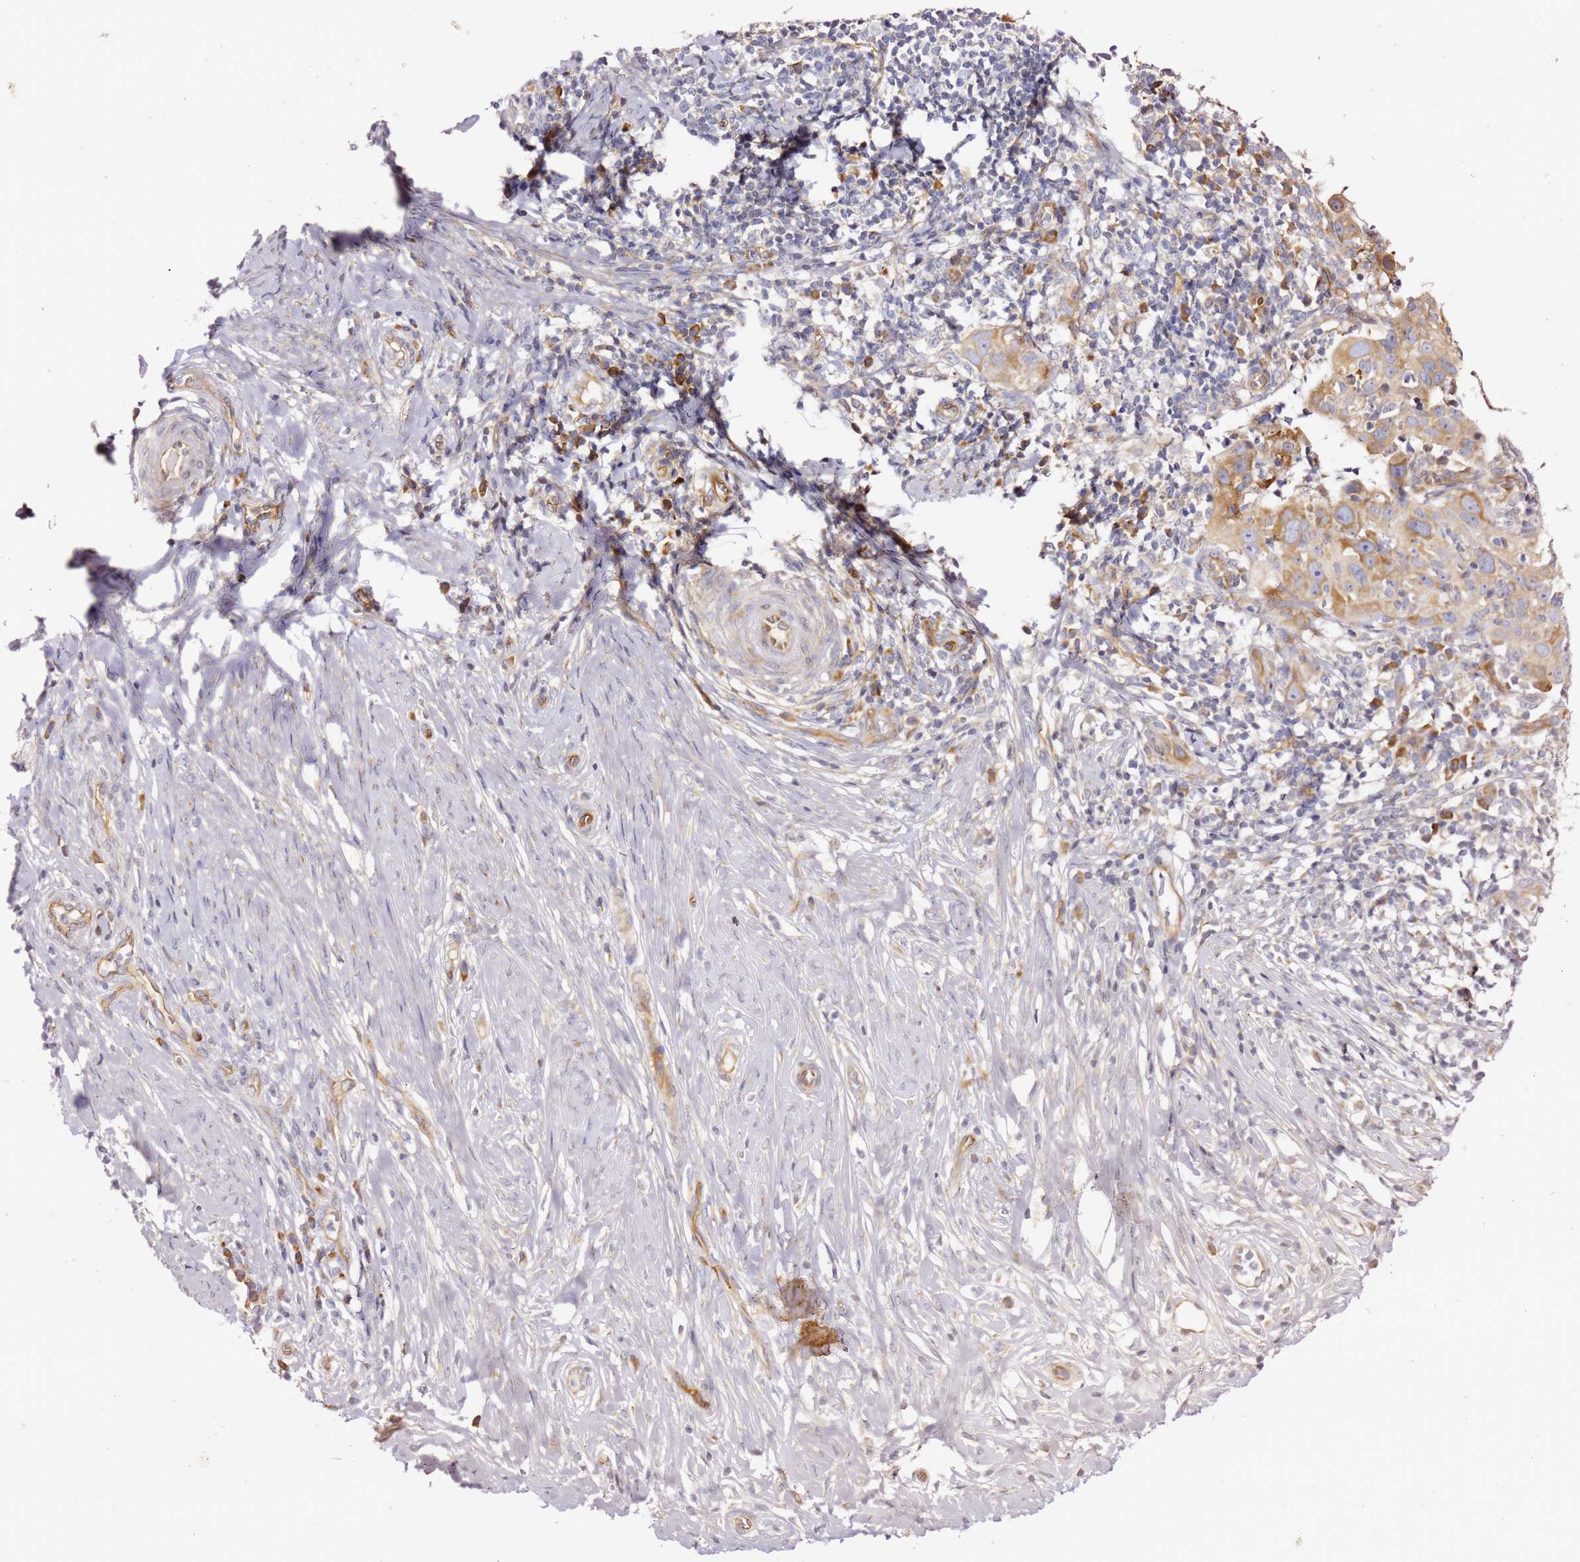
{"staining": {"intensity": "moderate", "quantity": "25%-75%", "location": "cytoplasmic/membranous"}, "tissue": "cervical cancer", "cell_type": "Tumor cells", "image_type": "cancer", "snomed": [{"axis": "morphology", "description": "Squamous cell carcinoma, NOS"}, {"axis": "topography", "description": "Cervix"}], "caption": "High-magnification brightfield microscopy of cervical squamous cell carcinoma stained with DAB (brown) and counterstained with hematoxylin (blue). tumor cells exhibit moderate cytoplasmic/membranous staining is identified in about25%-75% of cells. The protein is stained brown, and the nuclei are stained in blue (DAB (3,3'-diaminobenzidine) IHC with brightfield microscopy, high magnification).", "gene": "KIF7", "patient": {"sex": "female", "age": 31}}